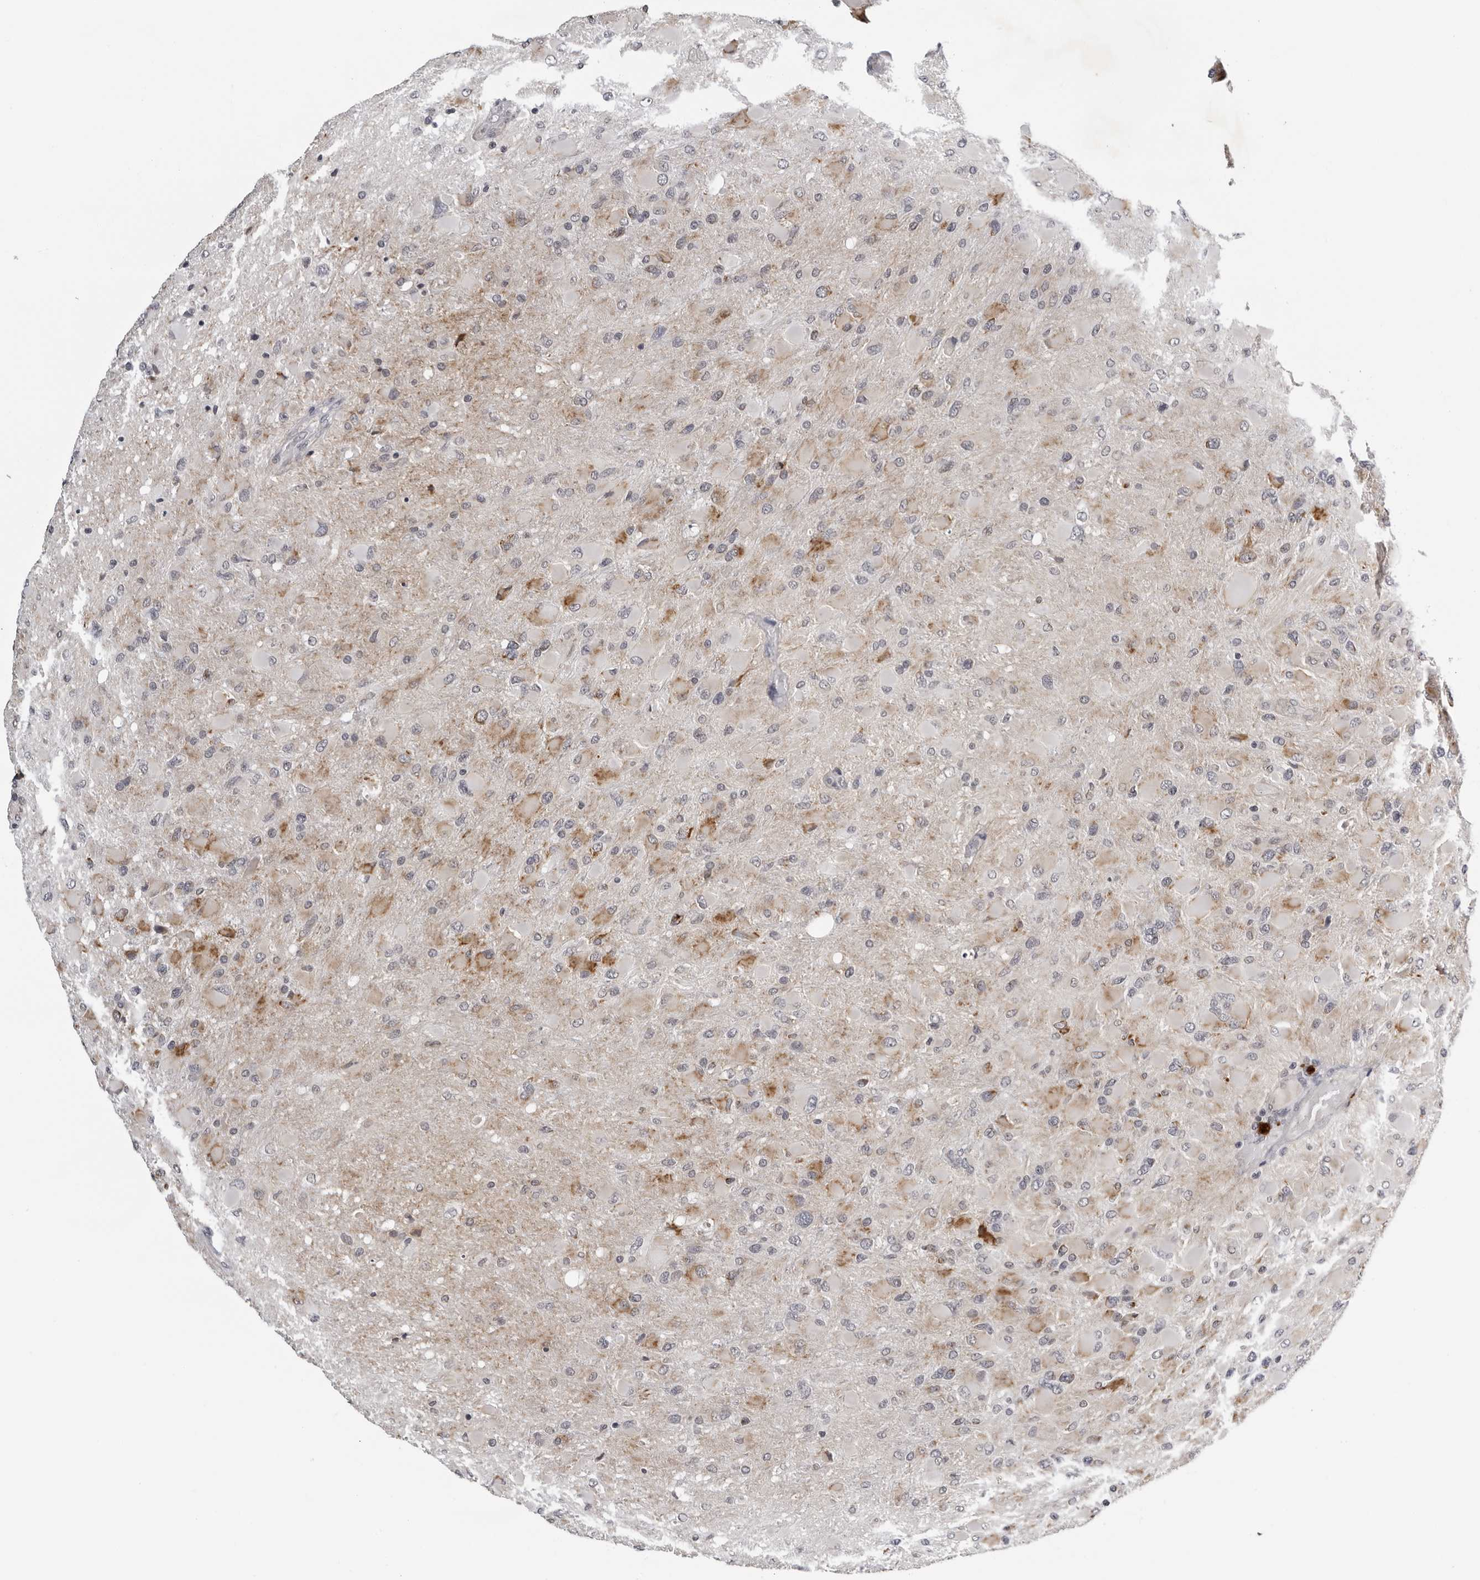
{"staining": {"intensity": "weak", "quantity": "<25%", "location": "cytoplasmic/membranous"}, "tissue": "glioma", "cell_type": "Tumor cells", "image_type": "cancer", "snomed": [{"axis": "morphology", "description": "Glioma, malignant, High grade"}, {"axis": "topography", "description": "Cerebral cortex"}], "caption": "IHC micrograph of high-grade glioma (malignant) stained for a protein (brown), which demonstrates no staining in tumor cells. (DAB (3,3'-diaminobenzidine) IHC visualized using brightfield microscopy, high magnification).", "gene": "CPT2", "patient": {"sex": "female", "age": 36}}